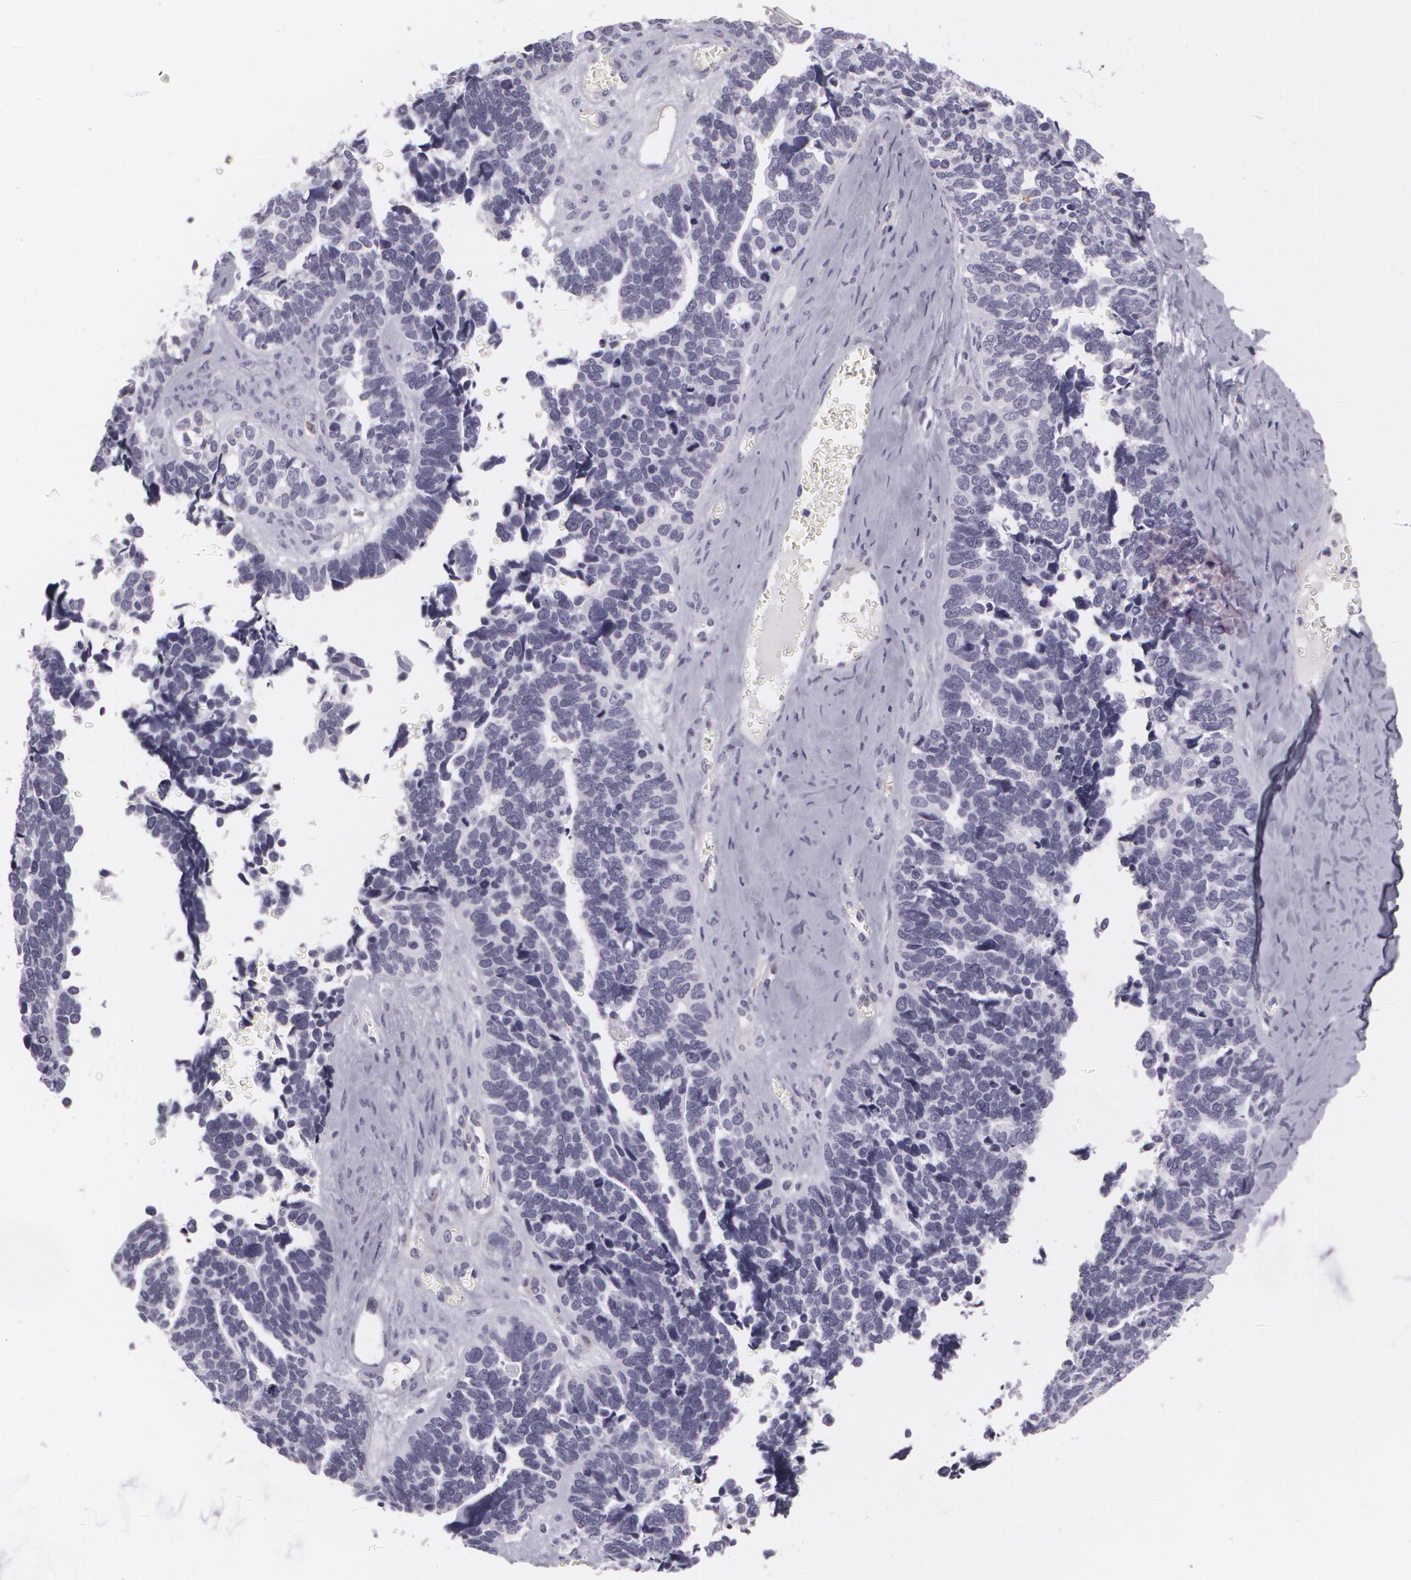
{"staining": {"intensity": "negative", "quantity": "none", "location": "none"}, "tissue": "ovarian cancer", "cell_type": "Tumor cells", "image_type": "cancer", "snomed": [{"axis": "morphology", "description": "Cystadenocarcinoma, serous, NOS"}, {"axis": "topography", "description": "Ovary"}], "caption": "A micrograph of ovarian cancer (serous cystadenocarcinoma) stained for a protein shows no brown staining in tumor cells.", "gene": "MAP2", "patient": {"sex": "female", "age": 77}}